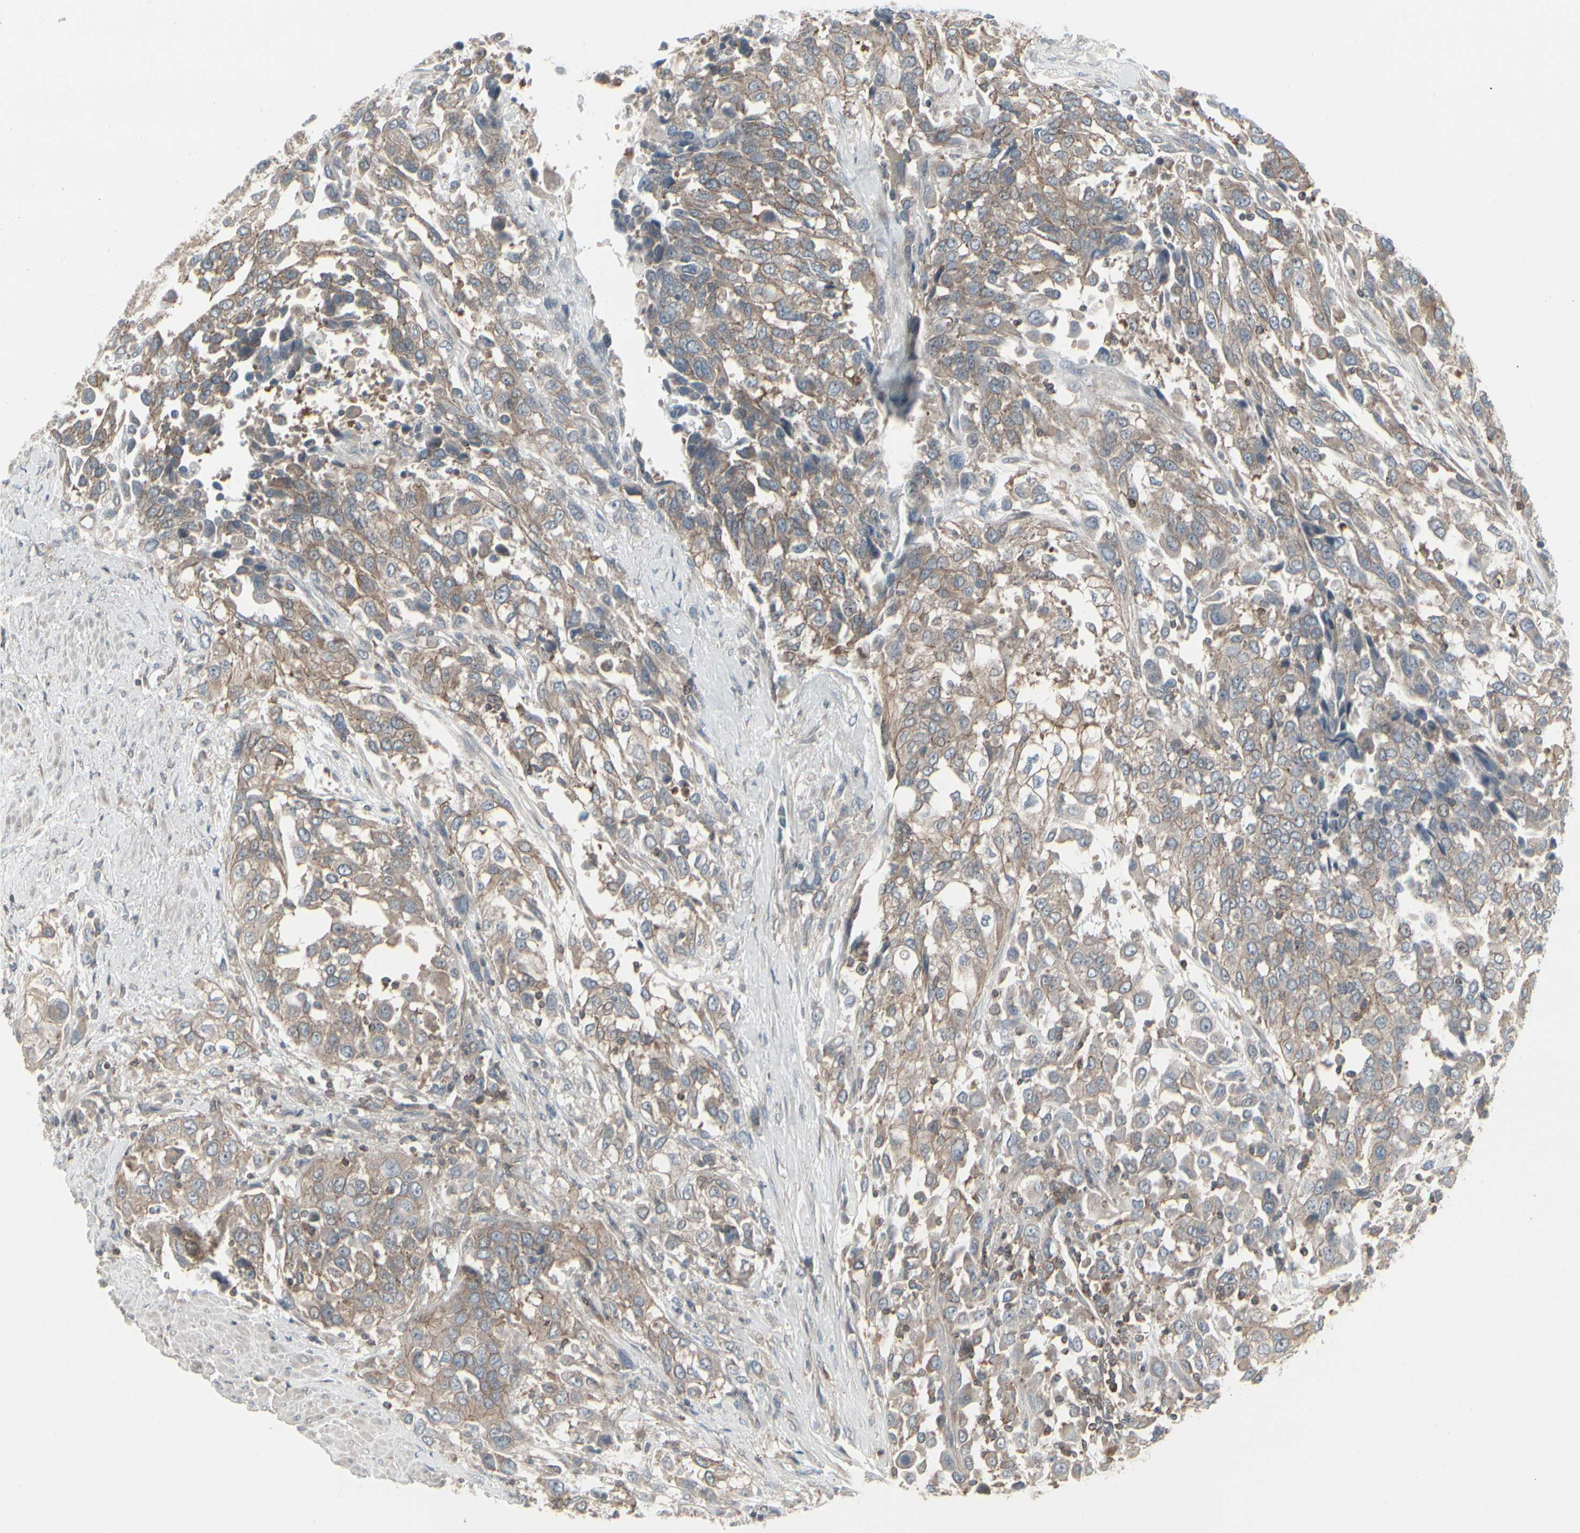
{"staining": {"intensity": "moderate", "quantity": ">75%", "location": "cytoplasmic/membranous"}, "tissue": "urothelial cancer", "cell_type": "Tumor cells", "image_type": "cancer", "snomed": [{"axis": "morphology", "description": "Urothelial carcinoma, High grade"}, {"axis": "topography", "description": "Urinary bladder"}], "caption": "The immunohistochemical stain shows moderate cytoplasmic/membranous positivity in tumor cells of urothelial cancer tissue. The staining was performed using DAB (3,3'-diaminobenzidine) to visualize the protein expression in brown, while the nuclei were stained in blue with hematoxylin (Magnification: 20x).", "gene": "EPS15", "patient": {"sex": "female", "age": 80}}